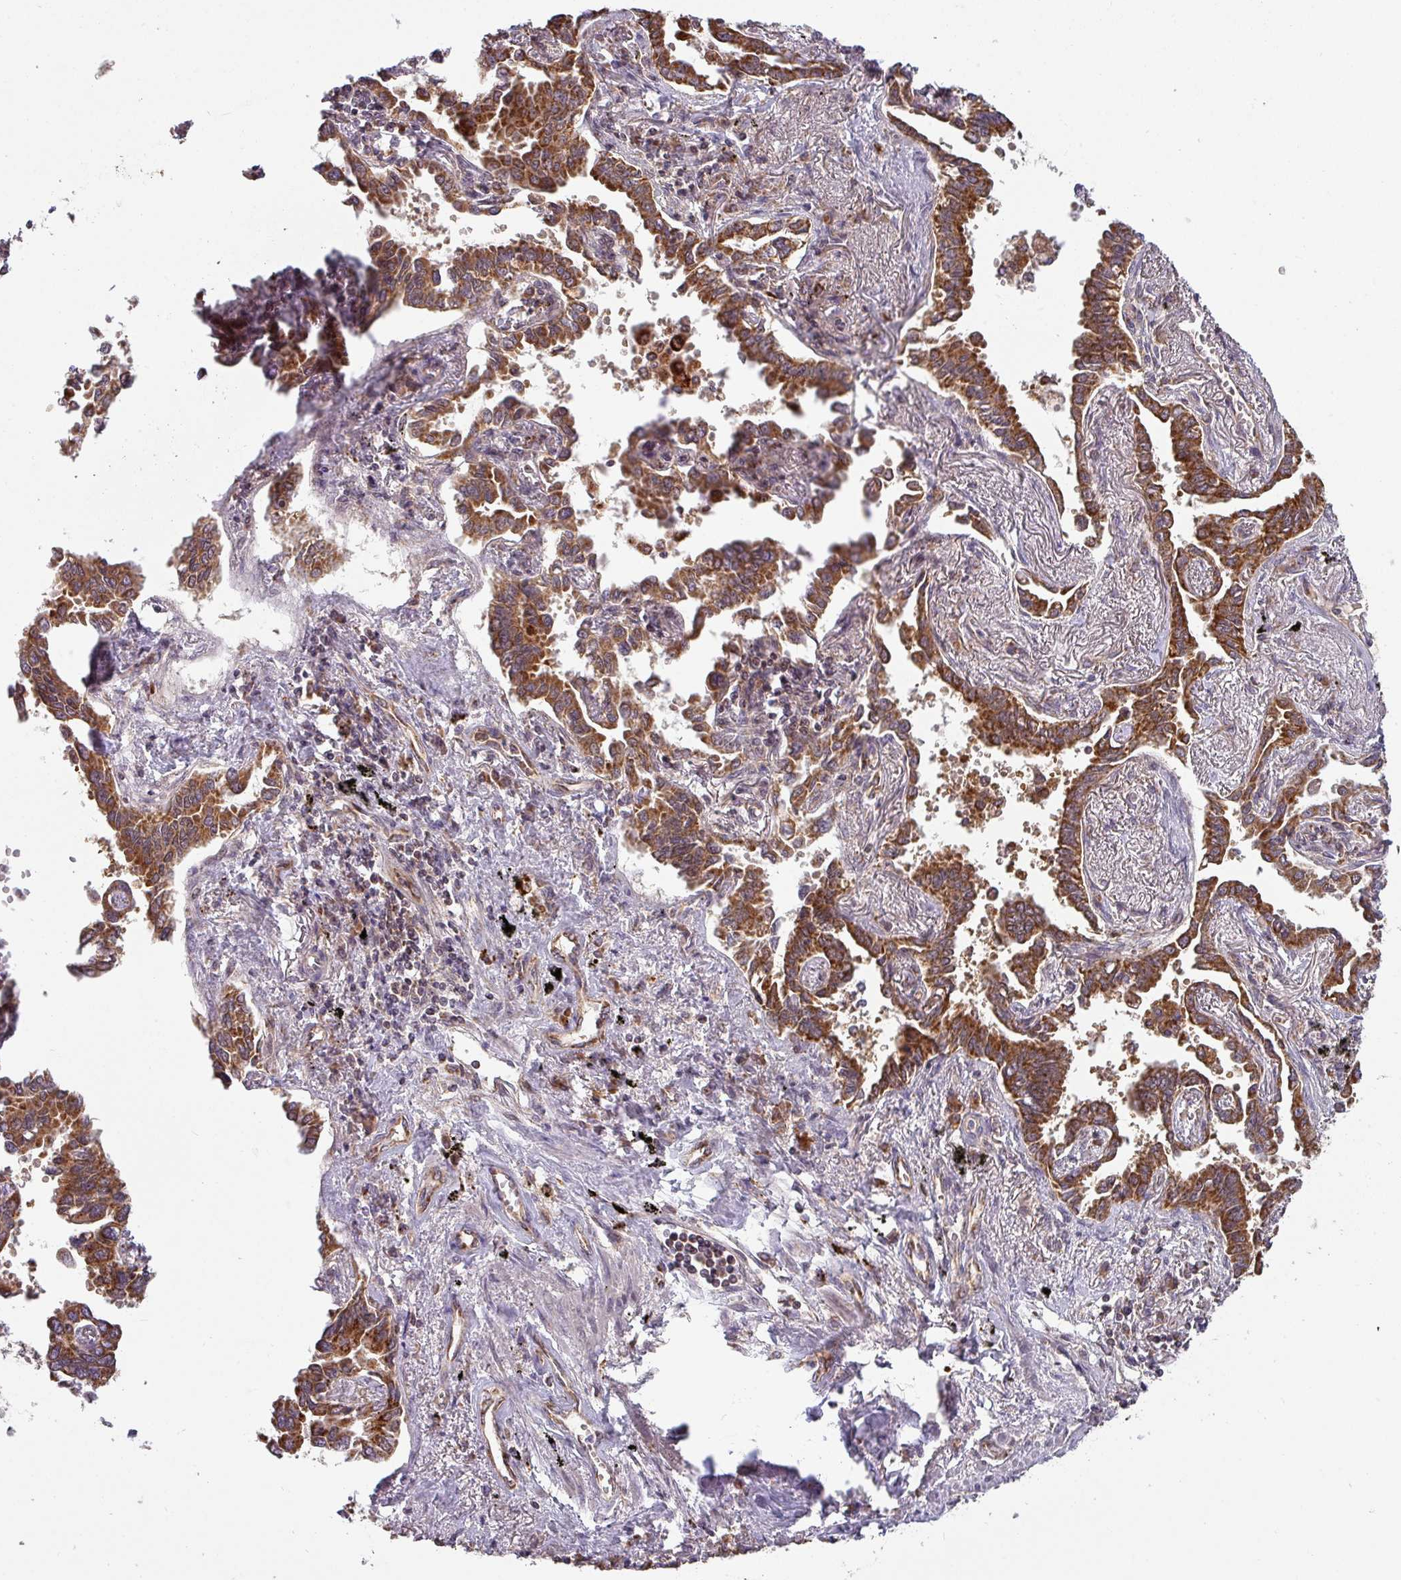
{"staining": {"intensity": "strong", "quantity": ">75%", "location": "cytoplasmic/membranous"}, "tissue": "lung cancer", "cell_type": "Tumor cells", "image_type": "cancer", "snomed": [{"axis": "morphology", "description": "Adenocarcinoma, NOS"}, {"axis": "topography", "description": "Lung"}], "caption": "Immunohistochemical staining of lung adenocarcinoma shows high levels of strong cytoplasmic/membranous positivity in approximately >75% of tumor cells. (IHC, brightfield microscopy, high magnification).", "gene": "MRPS16", "patient": {"sex": "male", "age": 67}}